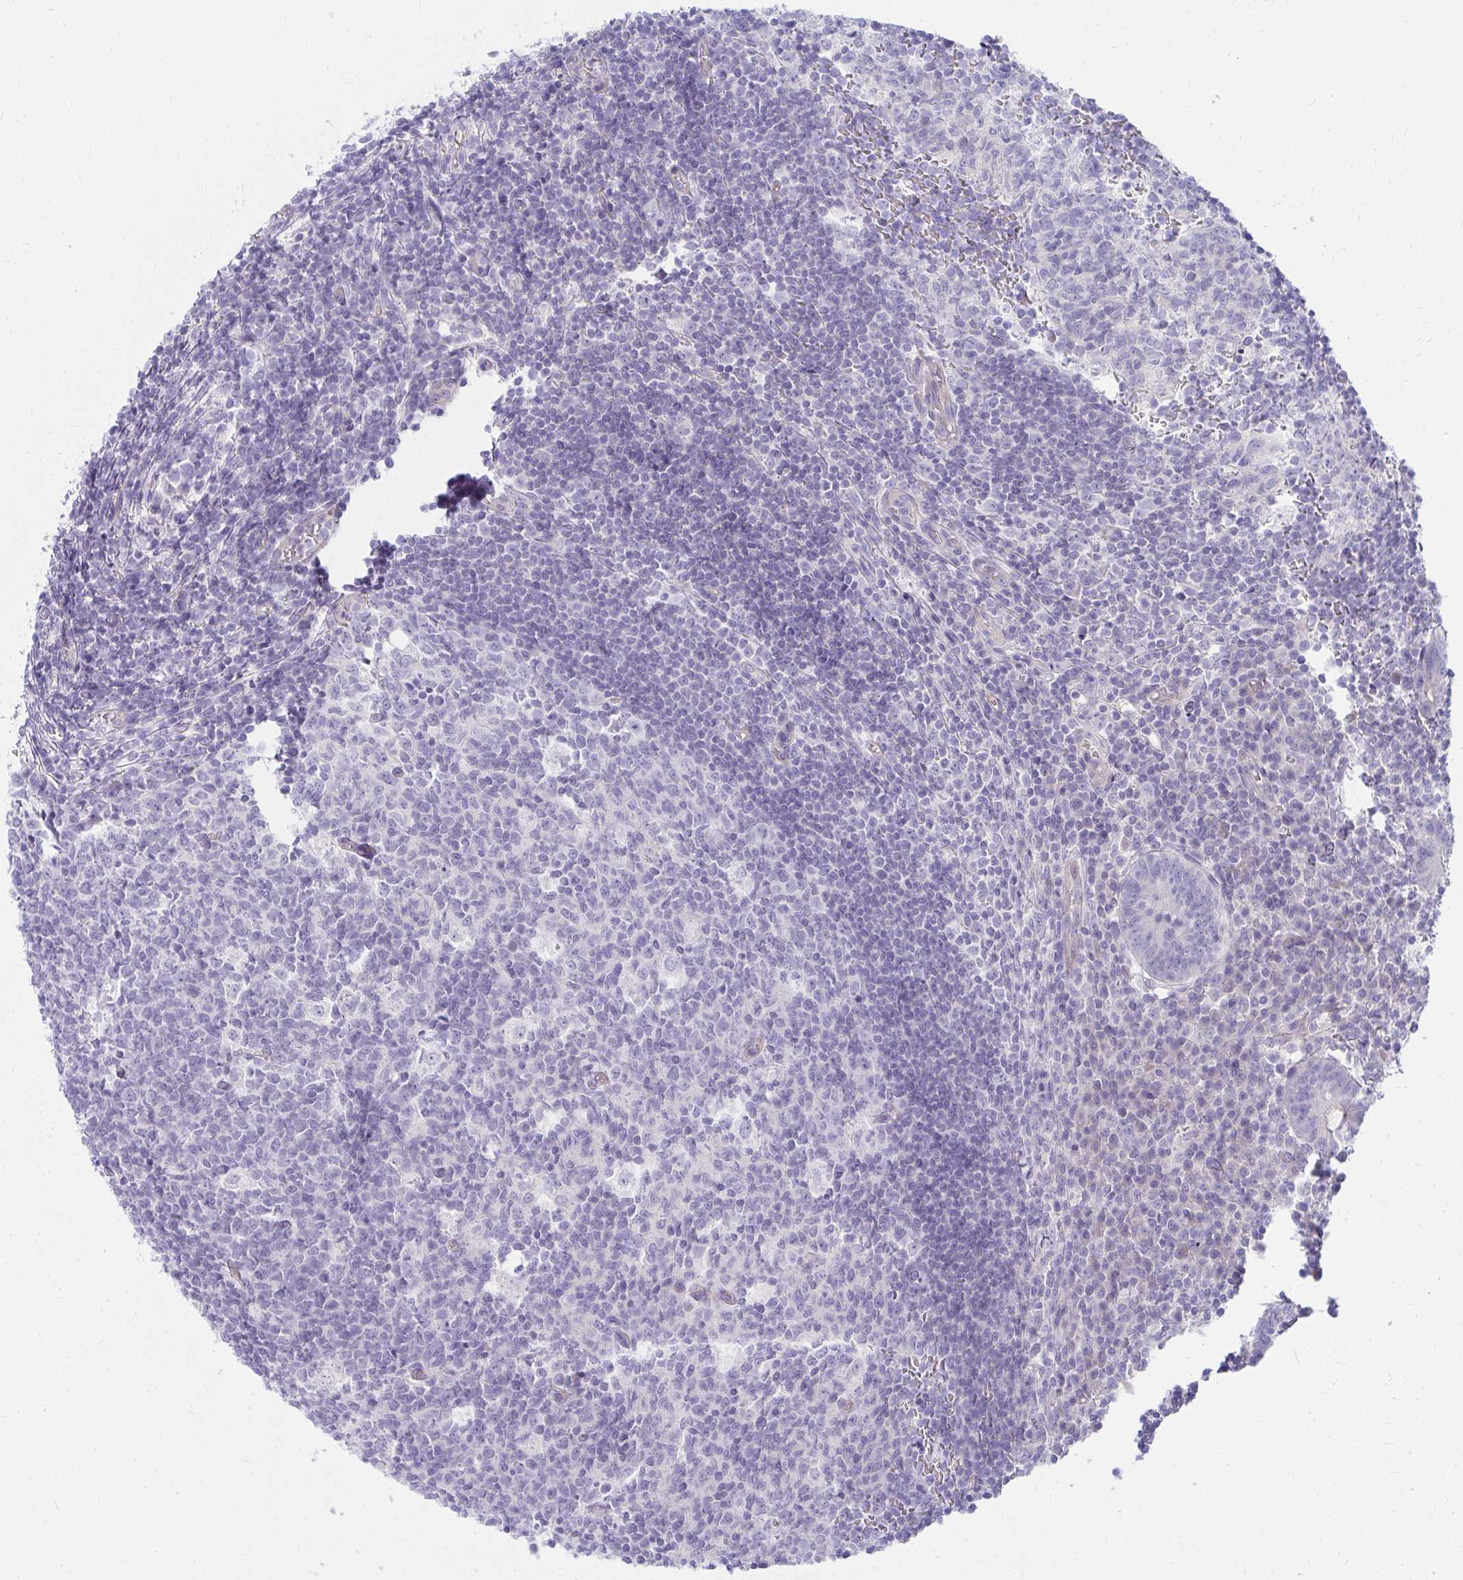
{"staining": {"intensity": "negative", "quantity": "none", "location": "none"}, "tissue": "appendix", "cell_type": "Glandular cells", "image_type": "normal", "snomed": [{"axis": "morphology", "description": "Normal tissue, NOS"}, {"axis": "topography", "description": "Appendix"}], "caption": "This is a photomicrograph of immunohistochemistry staining of normal appendix, which shows no staining in glandular cells. (Brightfield microscopy of DAB (3,3'-diaminobenzidine) immunohistochemistry (IHC) at high magnification).", "gene": "LRRC36", "patient": {"sex": "male", "age": 18}}